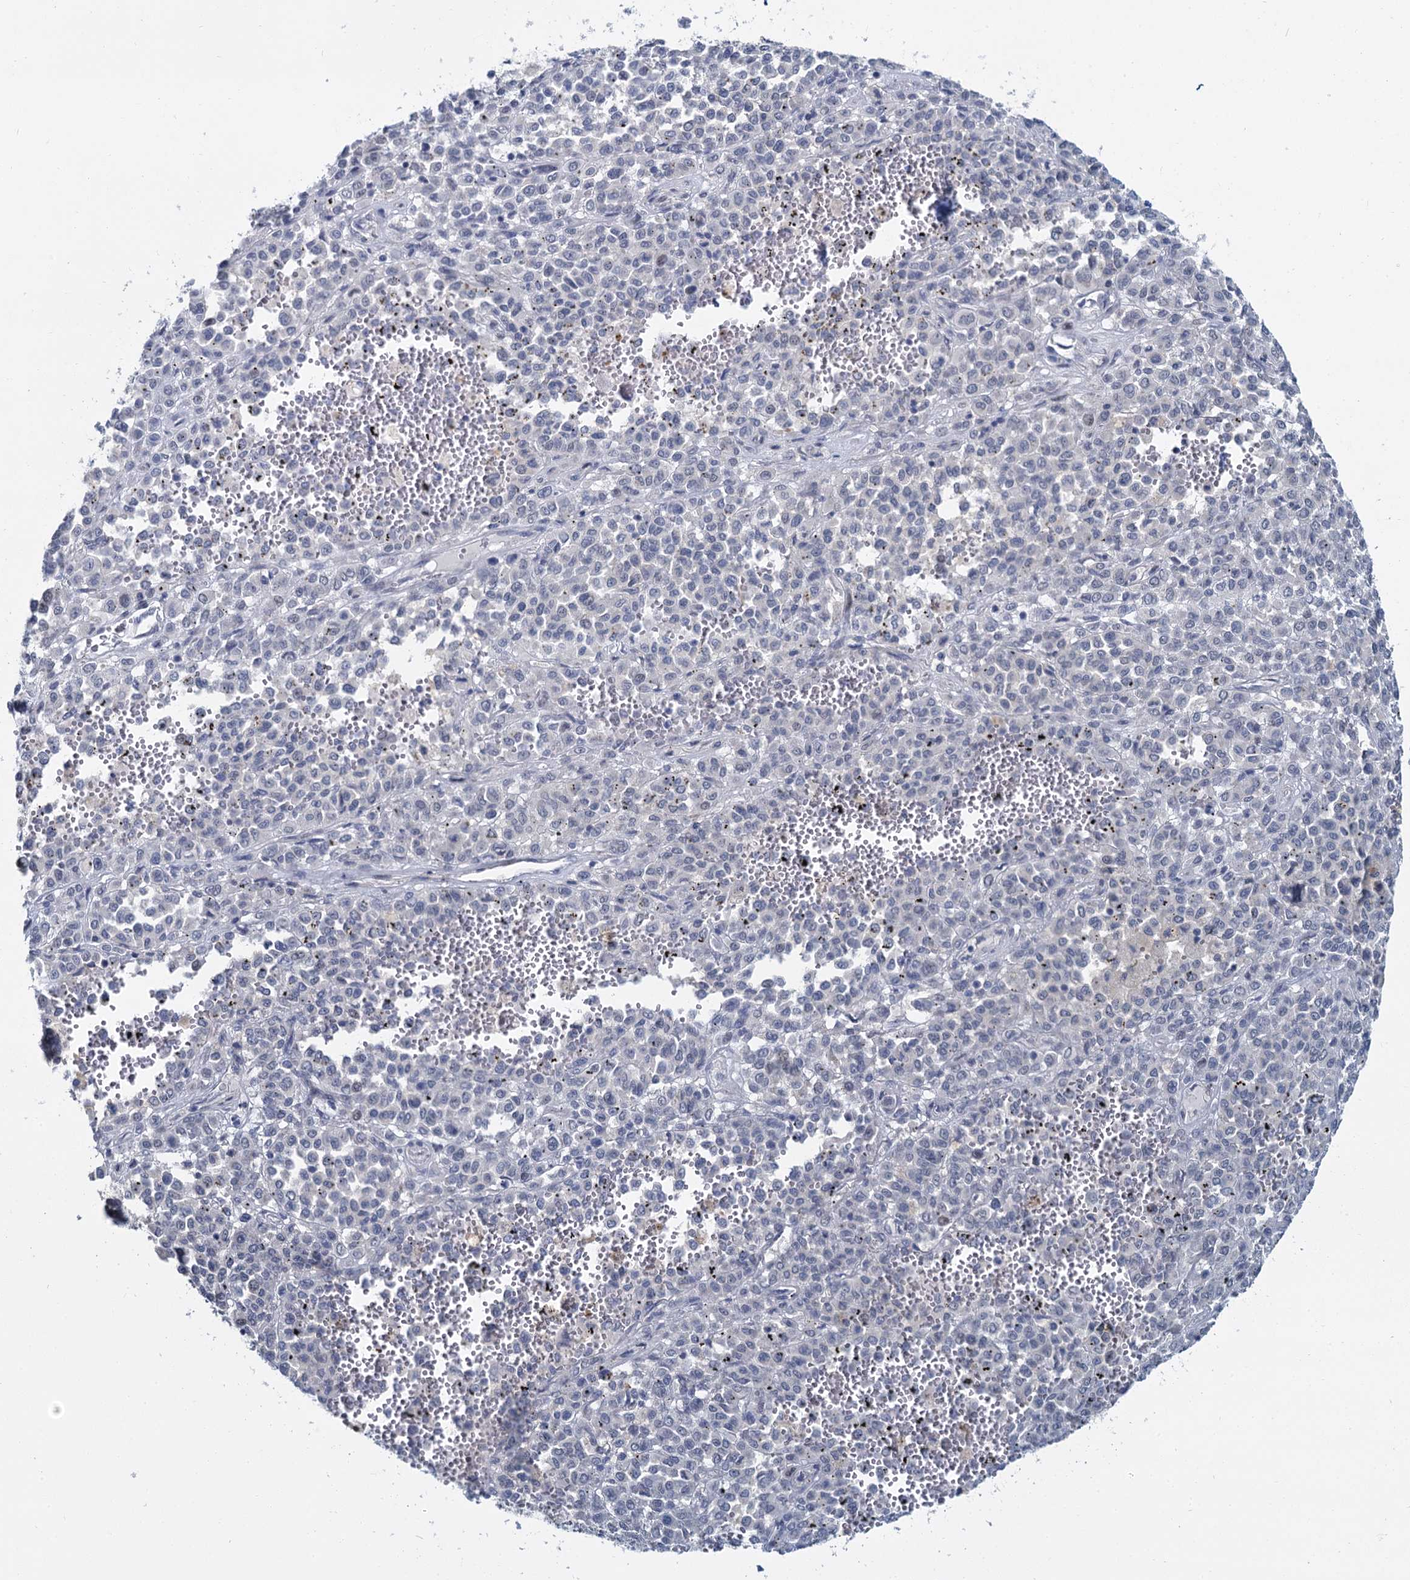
{"staining": {"intensity": "negative", "quantity": "none", "location": "none"}, "tissue": "melanoma", "cell_type": "Tumor cells", "image_type": "cancer", "snomed": [{"axis": "morphology", "description": "Malignant melanoma, Metastatic site"}, {"axis": "topography", "description": "Pancreas"}], "caption": "This is an immunohistochemistry photomicrograph of human malignant melanoma (metastatic site). There is no expression in tumor cells.", "gene": "ACRBP", "patient": {"sex": "female", "age": 30}}